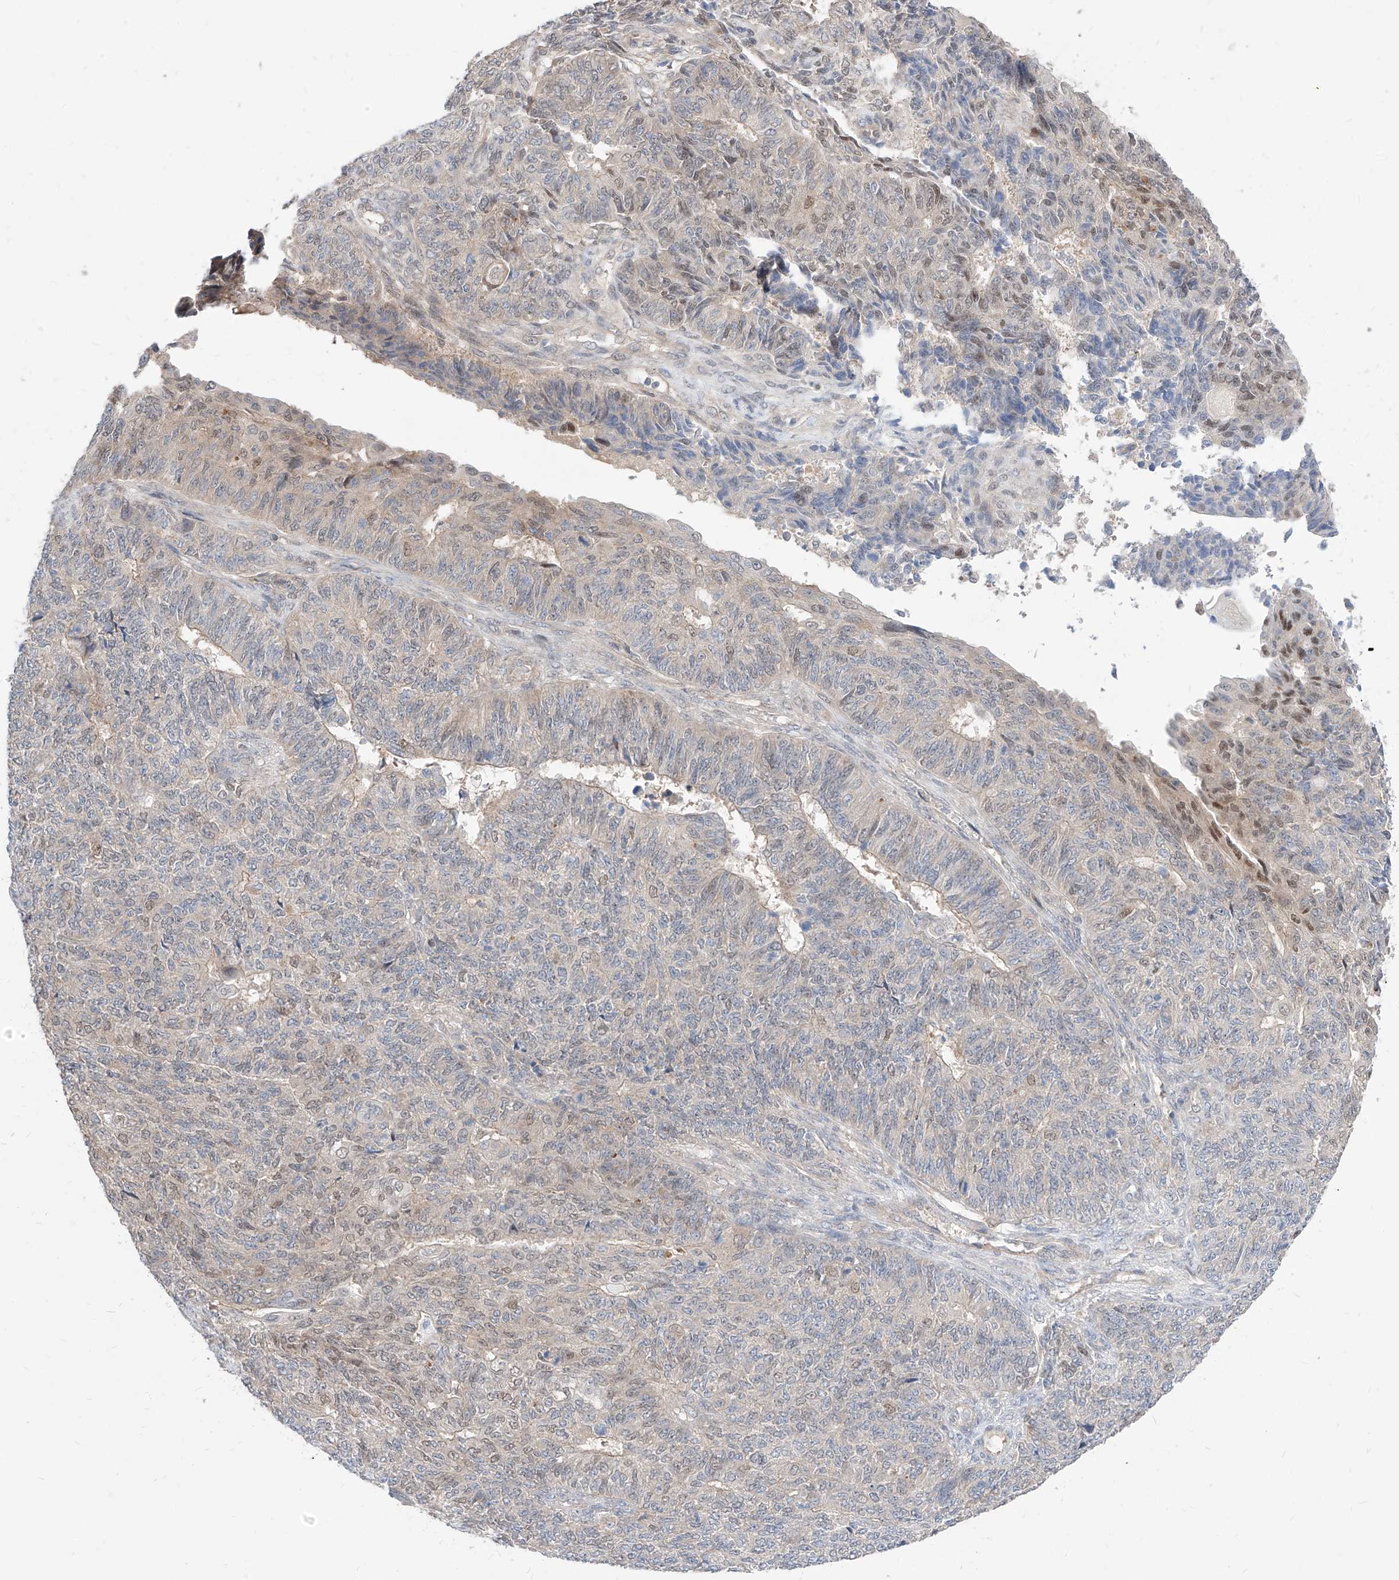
{"staining": {"intensity": "weak", "quantity": "<25%", "location": "cytoplasmic/membranous,nuclear"}, "tissue": "endometrial cancer", "cell_type": "Tumor cells", "image_type": "cancer", "snomed": [{"axis": "morphology", "description": "Adenocarcinoma, NOS"}, {"axis": "topography", "description": "Endometrium"}], "caption": "Tumor cells are negative for protein expression in human endometrial cancer (adenocarcinoma). (DAB IHC with hematoxylin counter stain).", "gene": "TSNAX", "patient": {"sex": "female", "age": 32}}